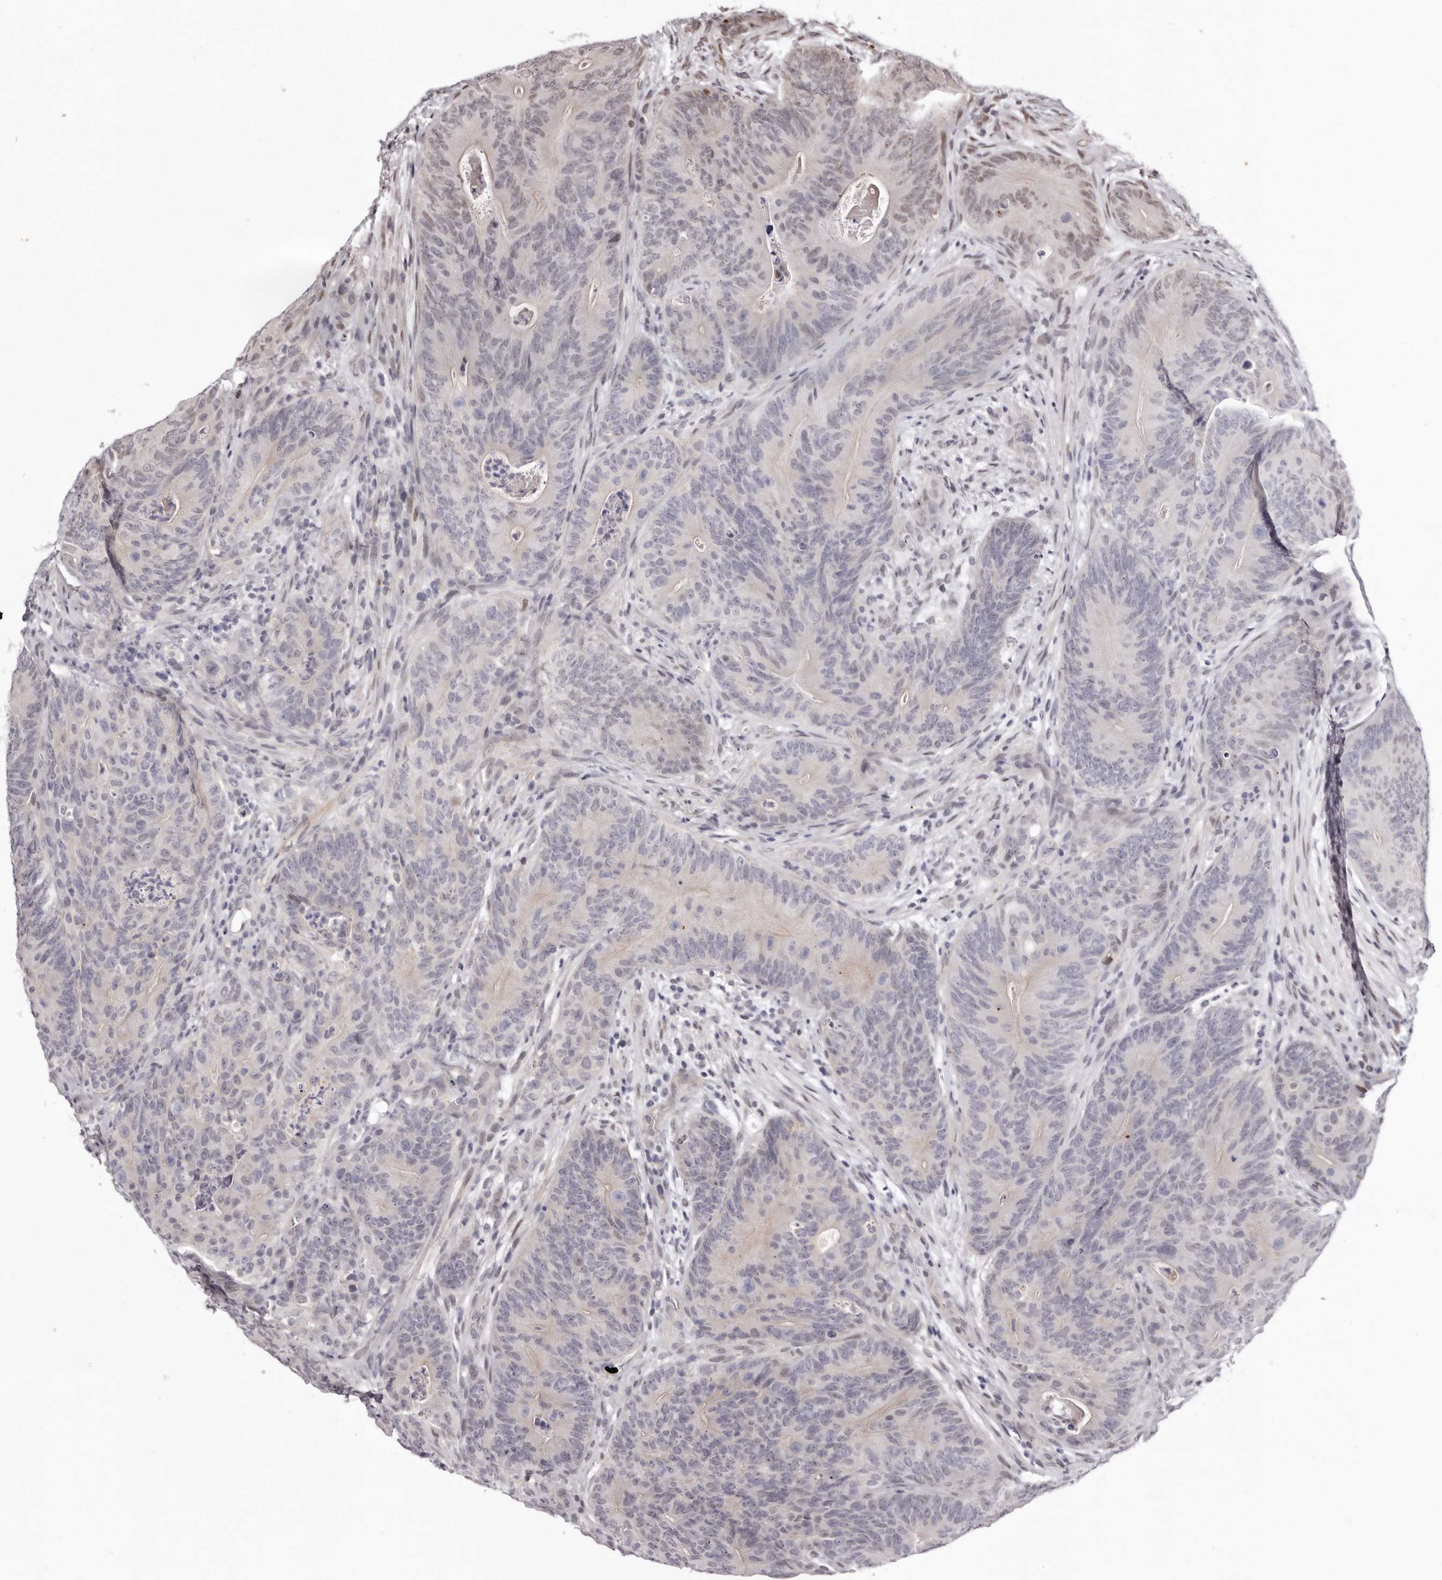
{"staining": {"intensity": "negative", "quantity": "none", "location": "none"}, "tissue": "colorectal cancer", "cell_type": "Tumor cells", "image_type": "cancer", "snomed": [{"axis": "morphology", "description": "Normal tissue, NOS"}, {"axis": "topography", "description": "Colon"}], "caption": "Colorectal cancer was stained to show a protein in brown. There is no significant staining in tumor cells. Nuclei are stained in blue.", "gene": "FBXO5", "patient": {"sex": "female", "age": 82}}